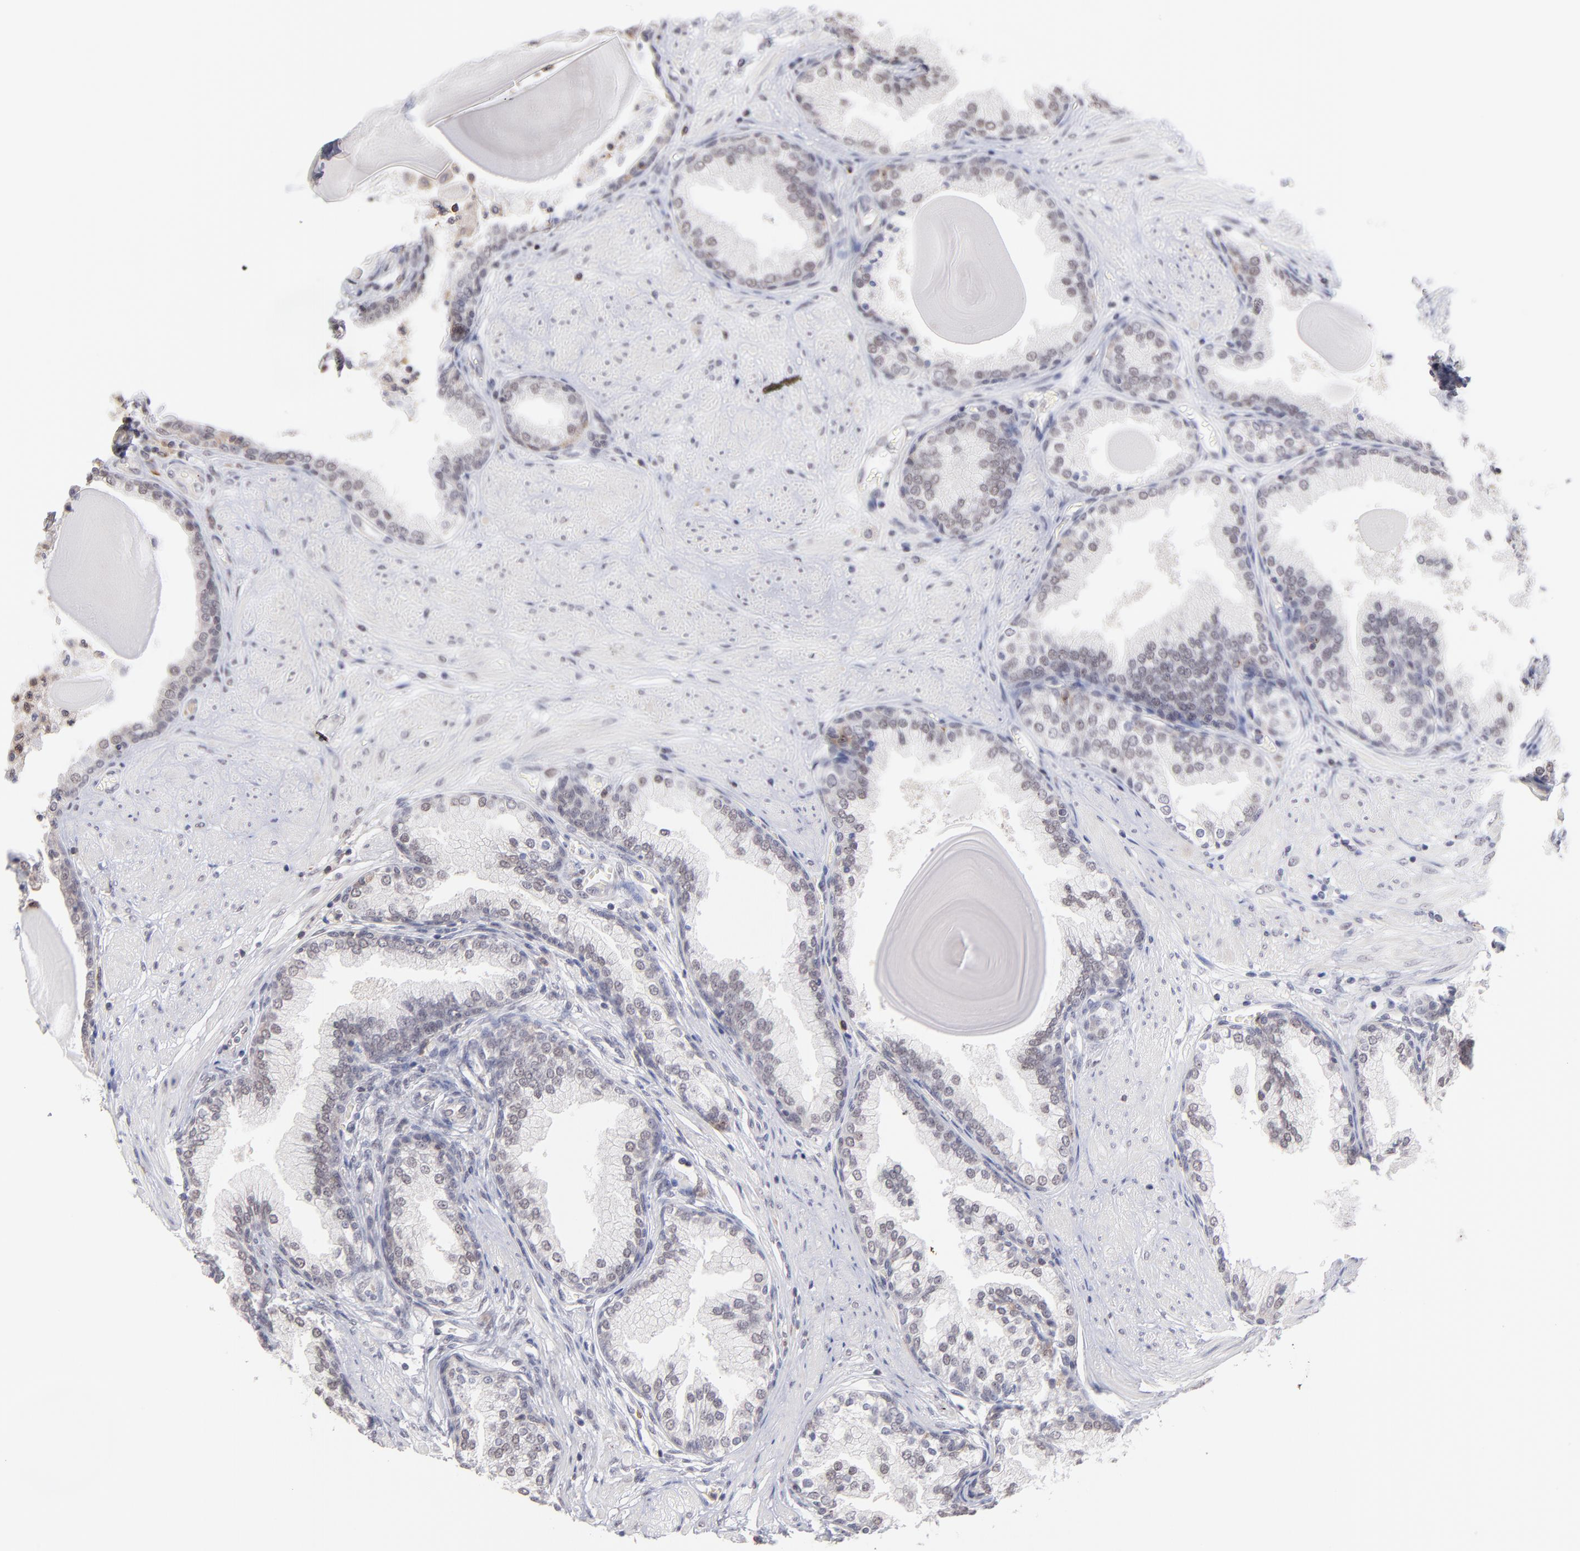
{"staining": {"intensity": "weak", "quantity": "25%-75%", "location": "nuclear"}, "tissue": "prostate", "cell_type": "Glandular cells", "image_type": "normal", "snomed": [{"axis": "morphology", "description": "Normal tissue, NOS"}, {"axis": "topography", "description": "Prostate"}], "caption": "Protein staining reveals weak nuclear positivity in approximately 25%-75% of glandular cells in normal prostate. Using DAB (brown) and hematoxylin (blue) stains, captured at high magnification using brightfield microscopy.", "gene": "OAS1", "patient": {"sex": "male", "age": 51}}